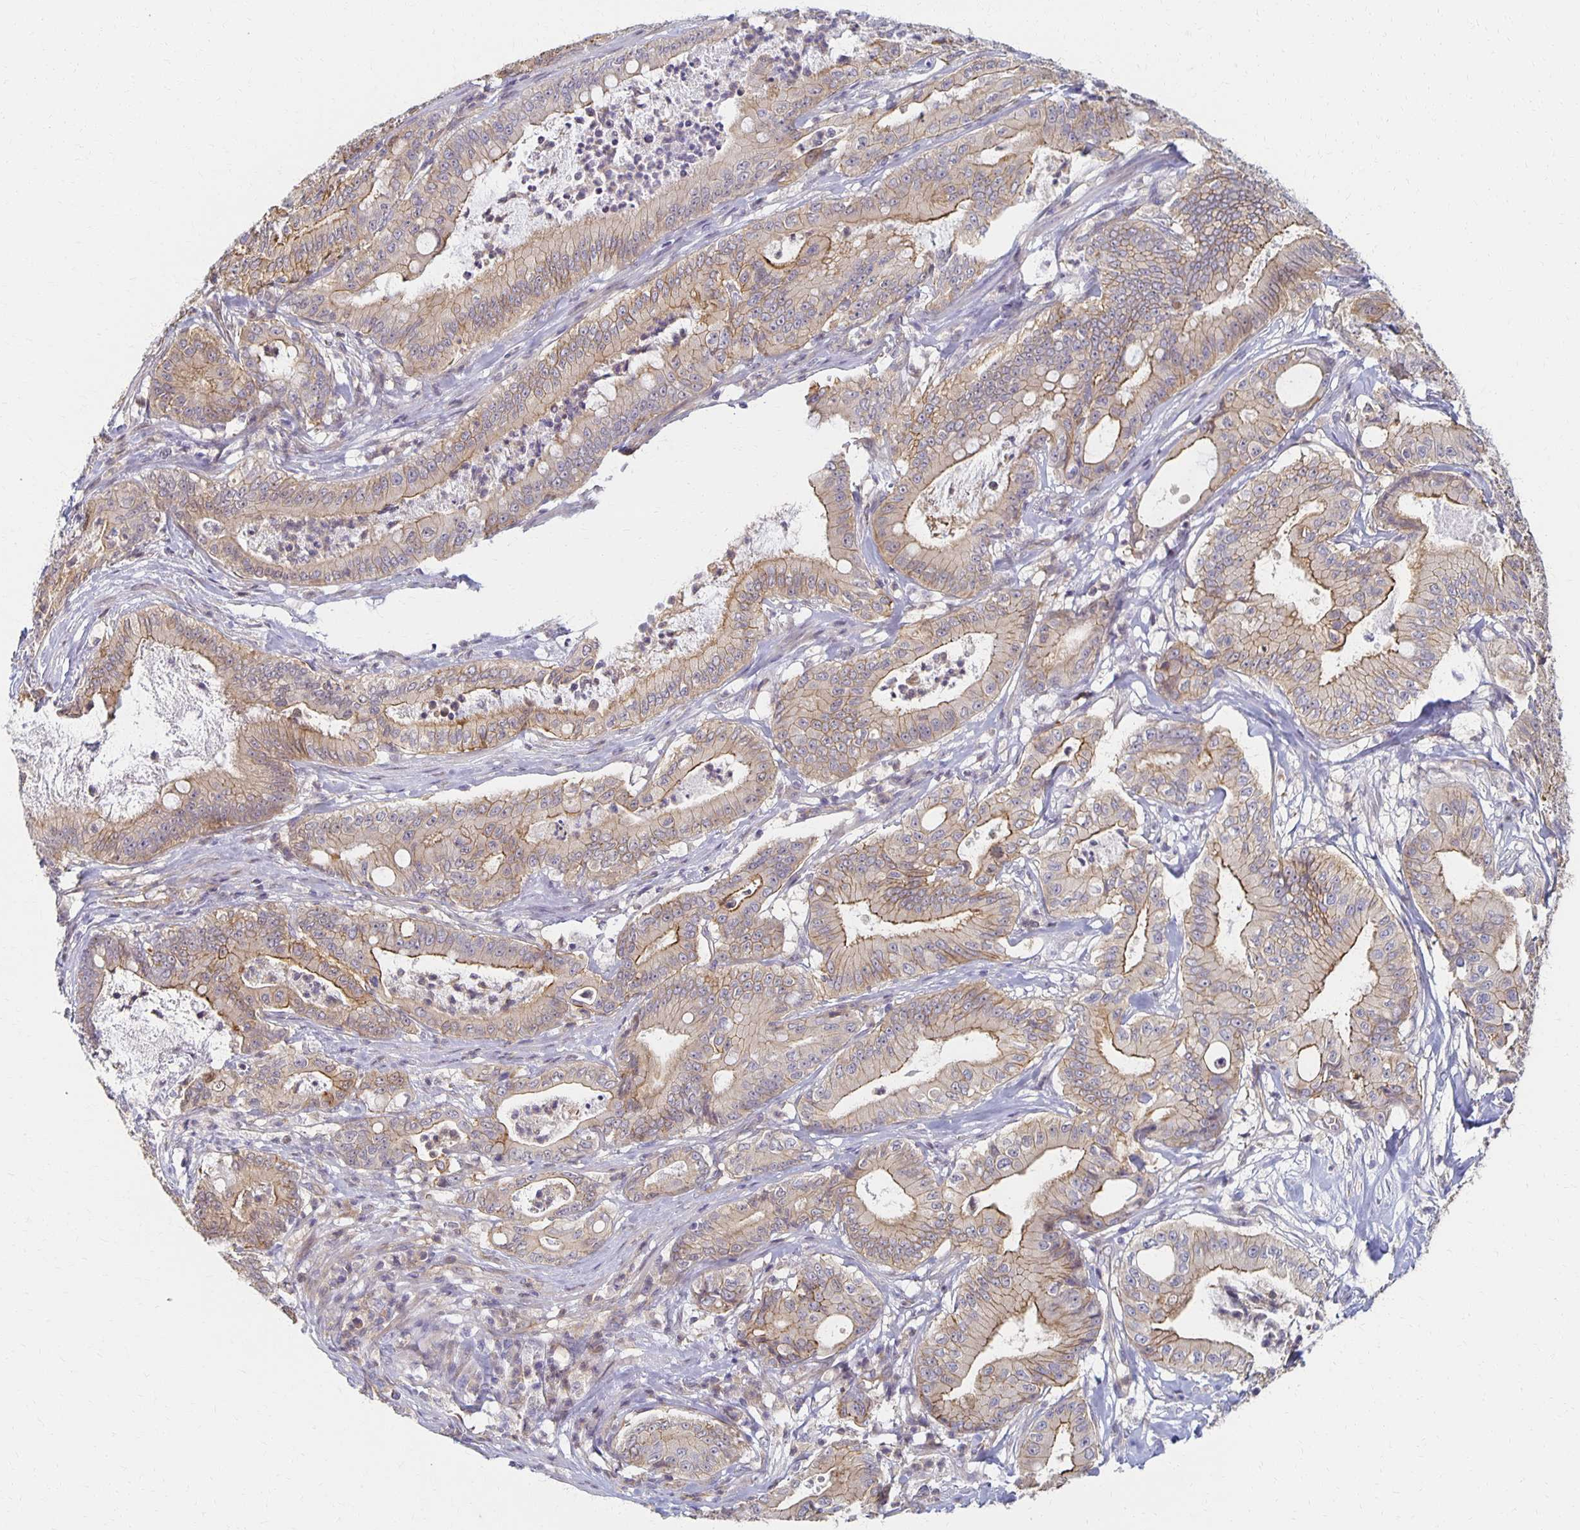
{"staining": {"intensity": "weak", "quantity": "25%-75%", "location": "cytoplasmic/membranous"}, "tissue": "pancreatic cancer", "cell_type": "Tumor cells", "image_type": "cancer", "snomed": [{"axis": "morphology", "description": "Adenocarcinoma, NOS"}, {"axis": "topography", "description": "Pancreas"}], "caption": "High-magnification brightfield microscopy of adenocarcinoma (pancreatic) stained with DAB (brown) and counterstained with hematoxylin (blue). tumor cells exhibit weak cytoplasmic/membranous positivity is appreciated in about25%-75% of cells. (Brightfield microscopy of DAB IHC at high magnification).", "gene": "SORL1", "patient": {"sex": "male", "age": 71}}